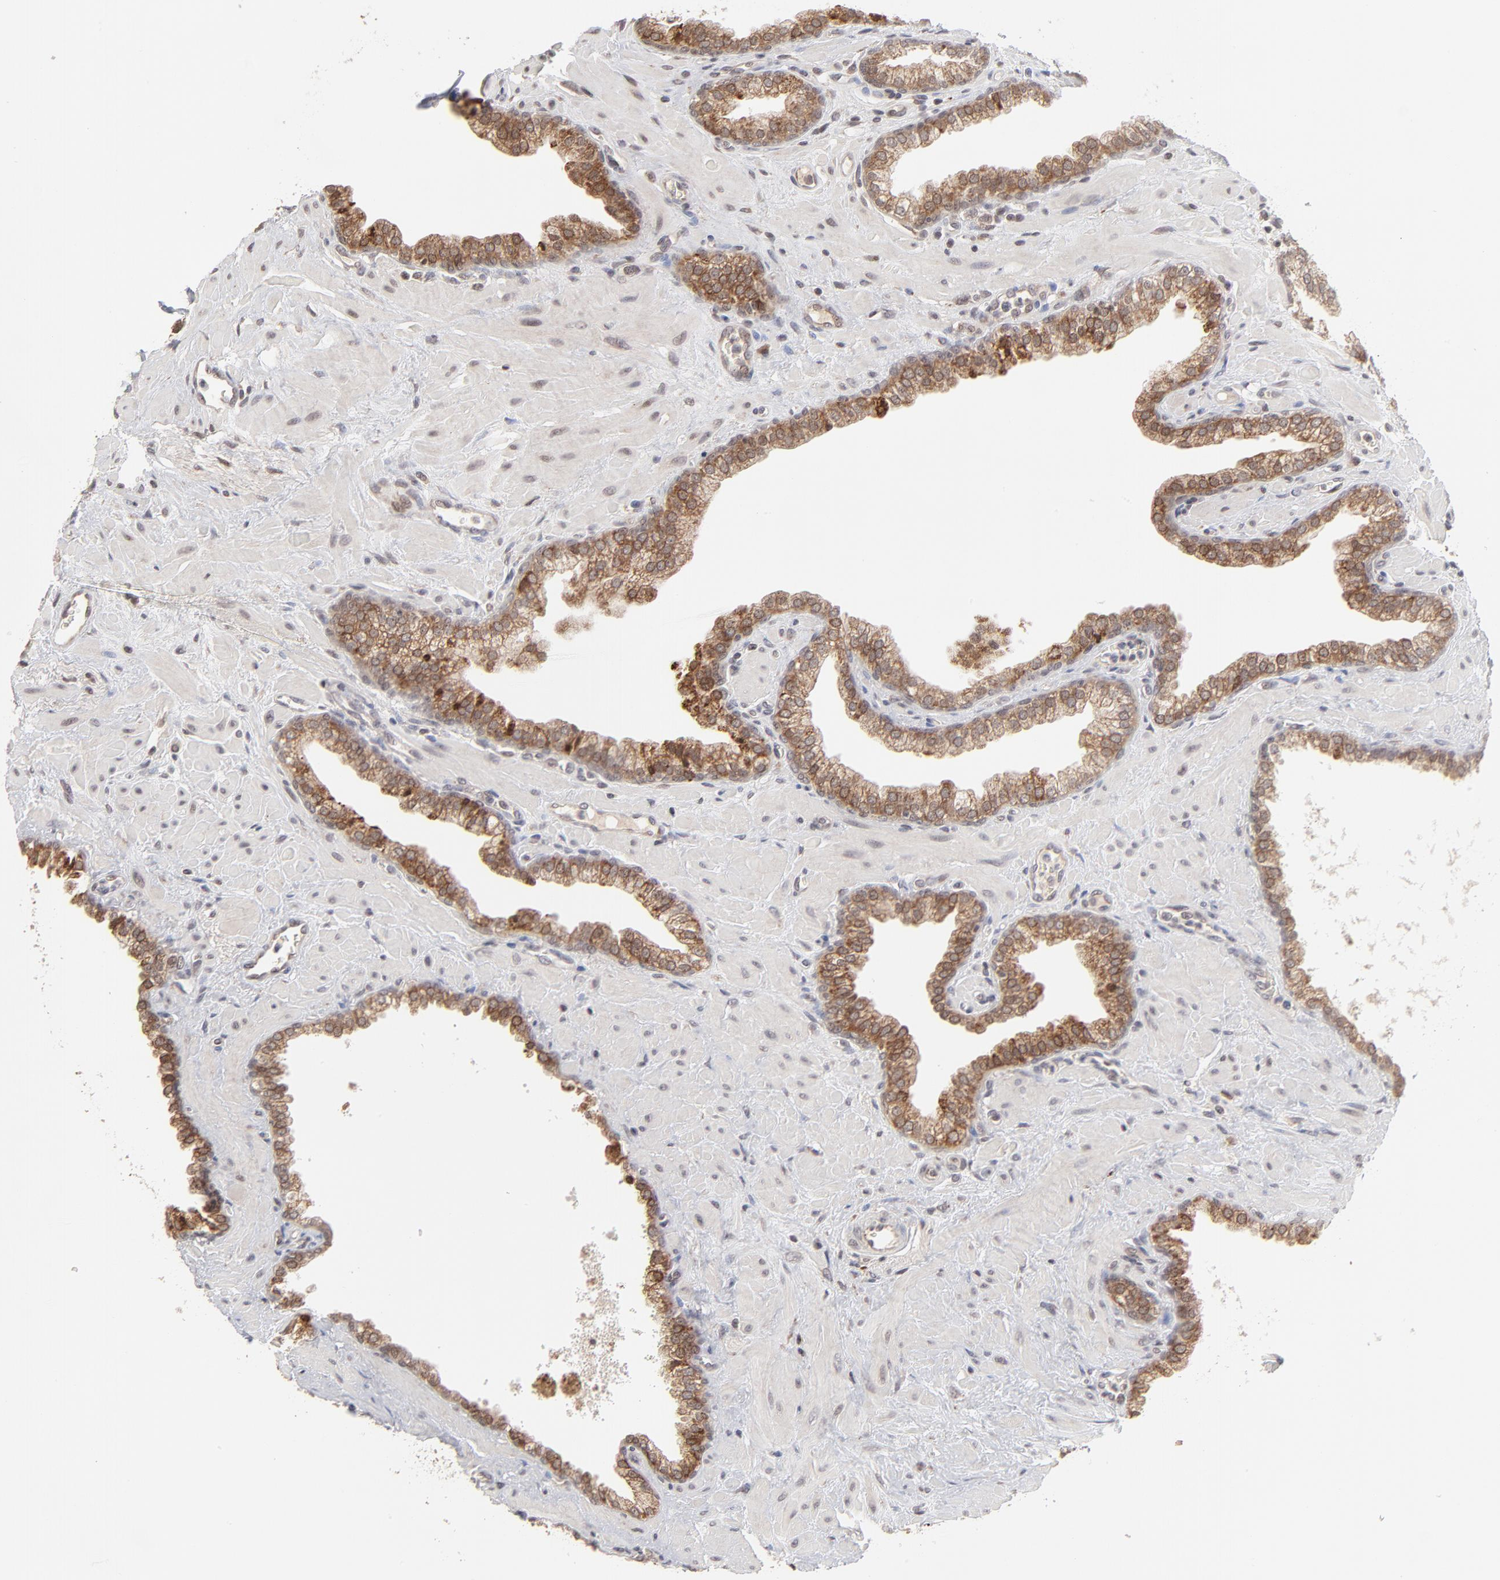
{"staining": {"intensity": "moderate", "quantity": ">75%", "location": "cytoplasmic/membranous,nuclear"}, "tissue": "prostate", "cell_type": "Glandular cells", "image_type": "normal", "snomed": [{"axis": "morphology", "description": "Normal tissue, NOS"}, {"axis": "topography", "description": "Prostate"}], "caption": "Protein expression analysis of benign human prostate reveals moderate cytoplasmic/membranous,nuclear staining in approximately >75% of glandular cells. (IHC, brightfield microscopy, high magnification).", "gene": "ARIH1", "patient": {"sex": "male", "age": 60}}